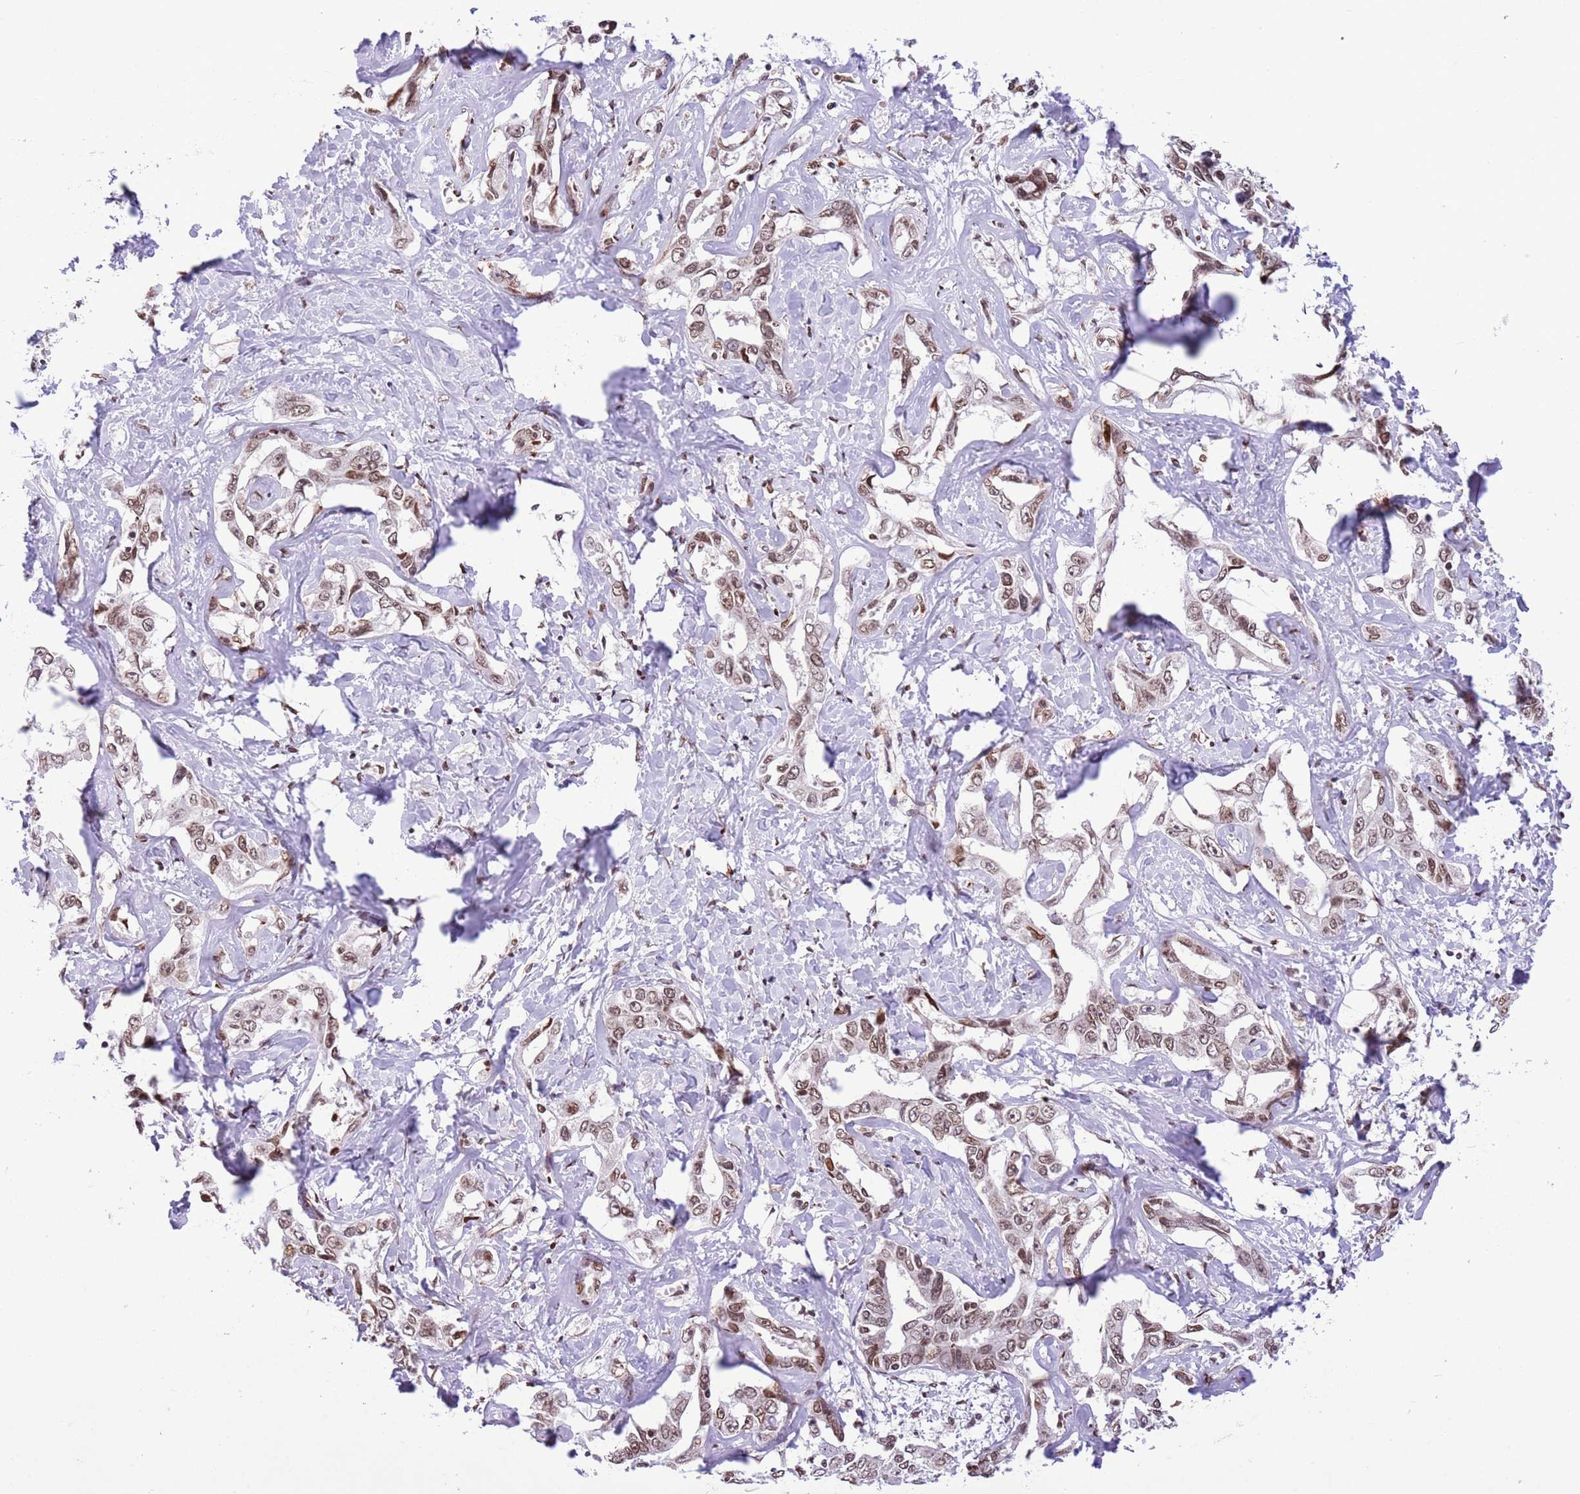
{"staining": {"intensity": "moderate", "quantity": ">75%", "location": "nuclear"}, "tissue": "liver cancer", "cell_type": "Tumor cells", "image_type": "cancer", "snomed": [{"axis": "morphology", "description": "Cholangiocarcinoma"}, {"axis": "topography", "description": "Liver"}], "caption": "Immunohistochemical staining of liver cholangiocarcinoma shows moderate nuclear protein staining in about >75% of tumor cells. (Brightfield microscopy of DAB IHC at high magnification).", "gene": "NRIP1", "patient": {"sex": "male", "age": 59}}